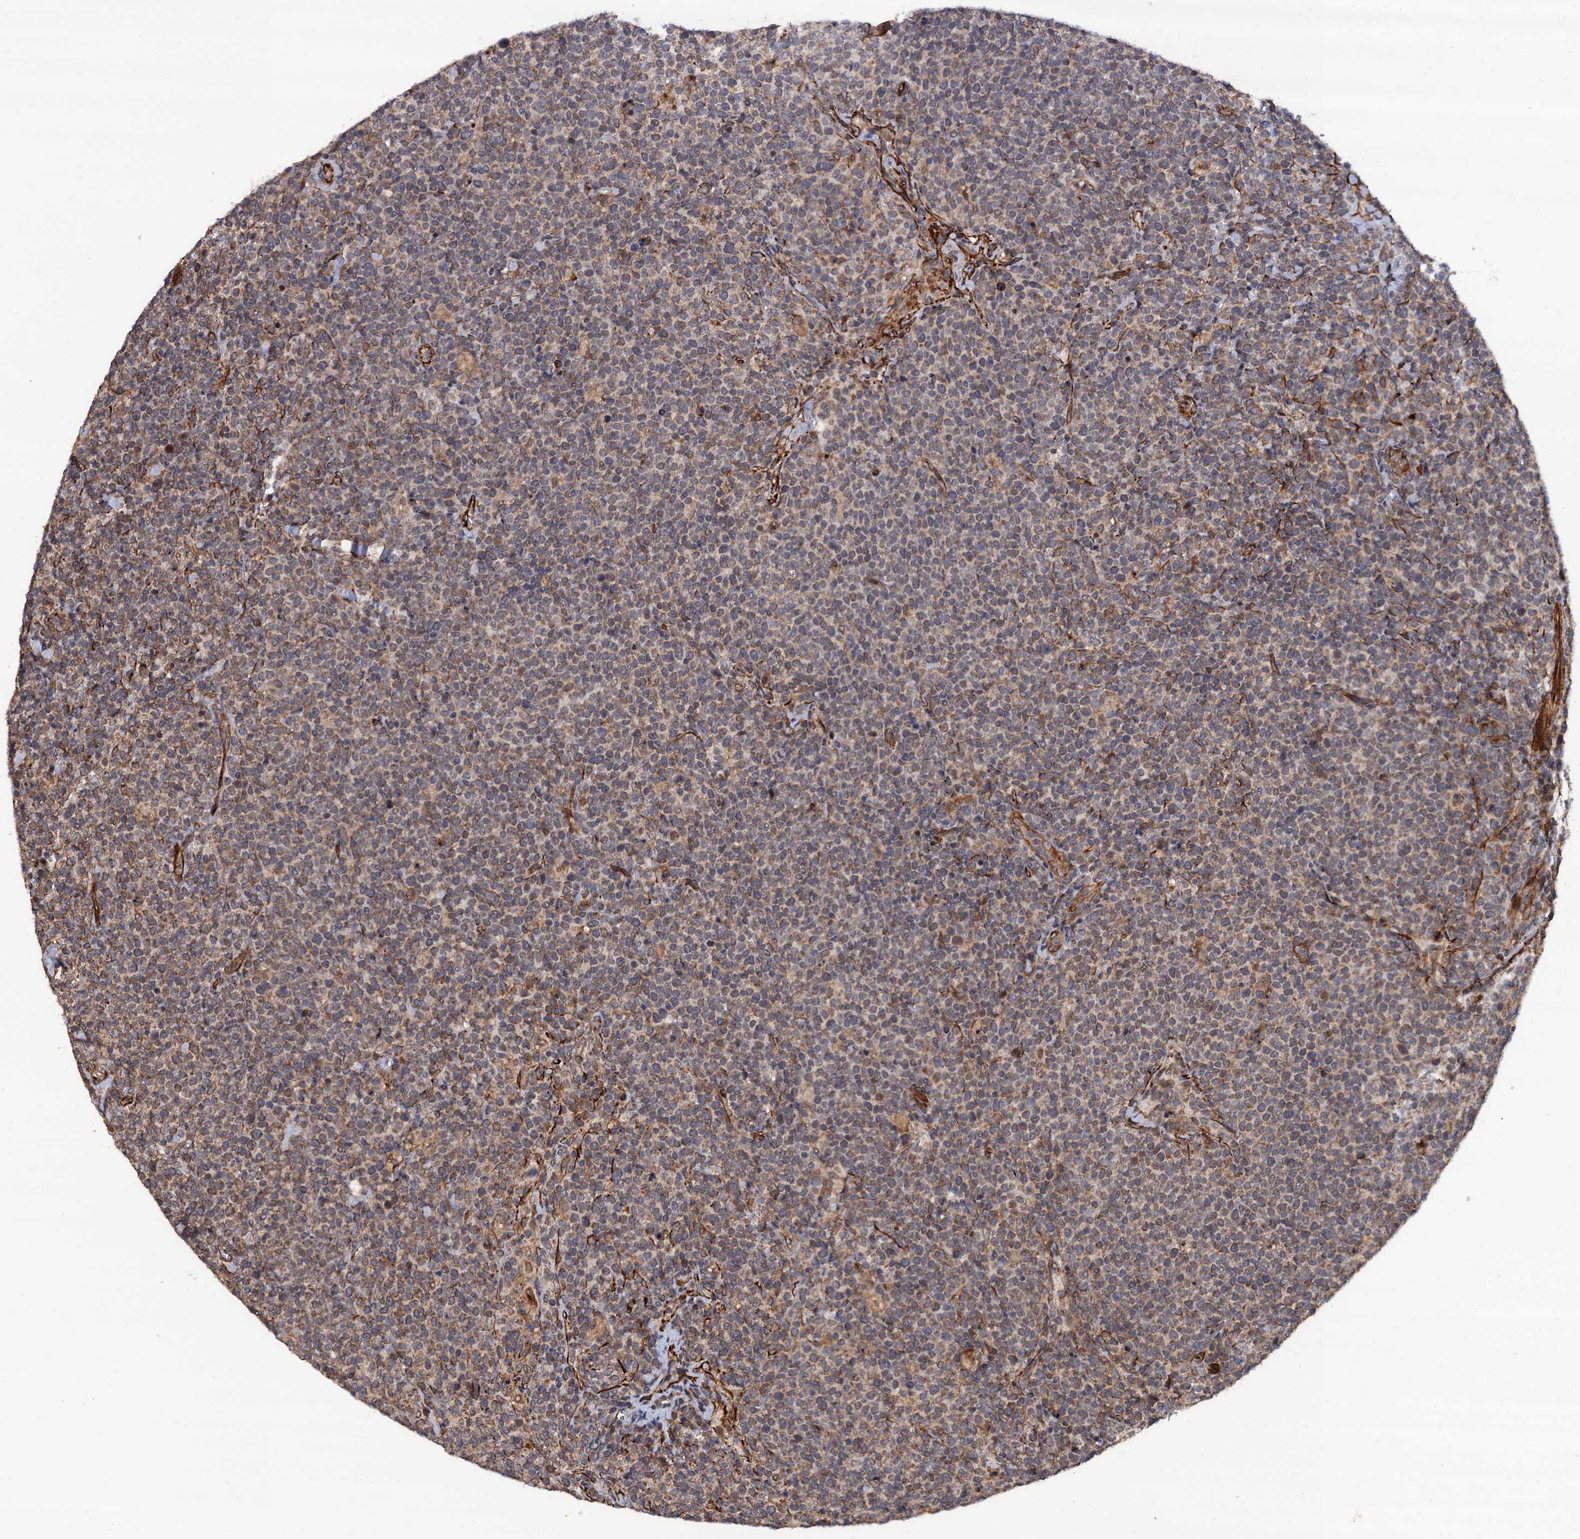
{"staining": {"intensity": "weak", "quantity": ">75%", "location": "cytoplasmic/membranous"}, "tissue": "lymphoma", "cell_type": "Tumor cells", "image_type": "cancer", "snomed": [{"axis": "morphology", "description": "Malignant lymphoma, non-Hodgkin's type, High grade"}, {"axis": "topography", "description": "Lymph node"}], "caption": "Immunohistochemical staining of lymphoma demonstrates weak cytoplasmic/membranous protein positivity in about >75% of tumor cells. Nuclei are stained in blue.", "gene": "FSIP1", "patient": {"sex": "male", "age": 61}}